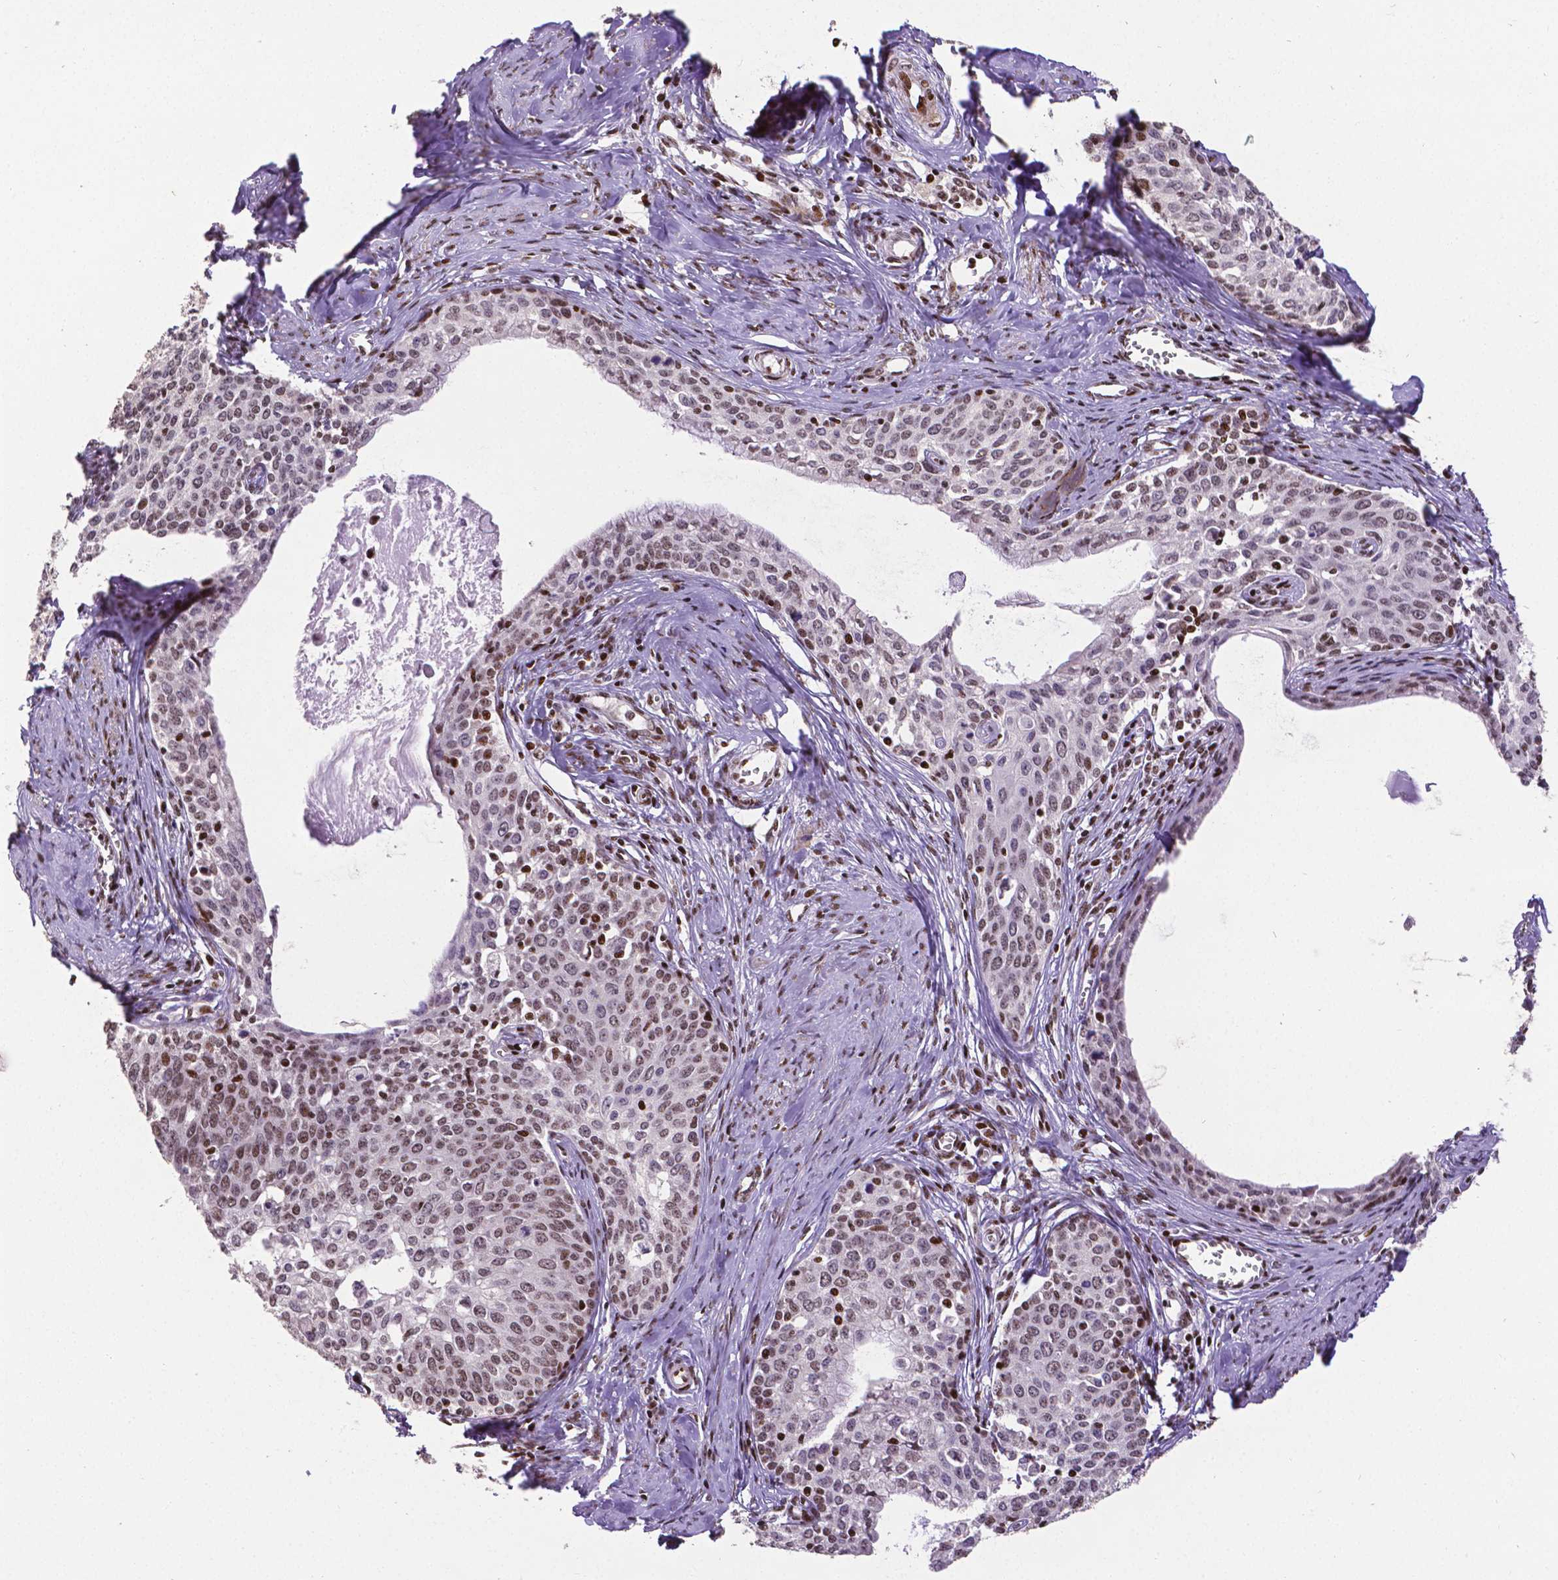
{"staining": {"intensity": "moderate", "quantity": "25%-75%", "location": "nuclear"}, "tissue": "cervical cancer", "cell_type": "Tumor cells", "image_type": "cancer", "snomed": [{"axis": "morphology", "description": "Squamous cell carcinoma, NOS"}, {"axis": "morphology", "description": "Adenocarcinoma, NOS"}, {"axis": "topography", "description": "Cervix"}], "caption": "Protein expression analysis of adenocarcinoma (cervical) exhibits moderate nuclear positivity in about 25%-75% of tumor cells.", "gene": "CTCF", "patient": {"sex": "female", "age": 52}}